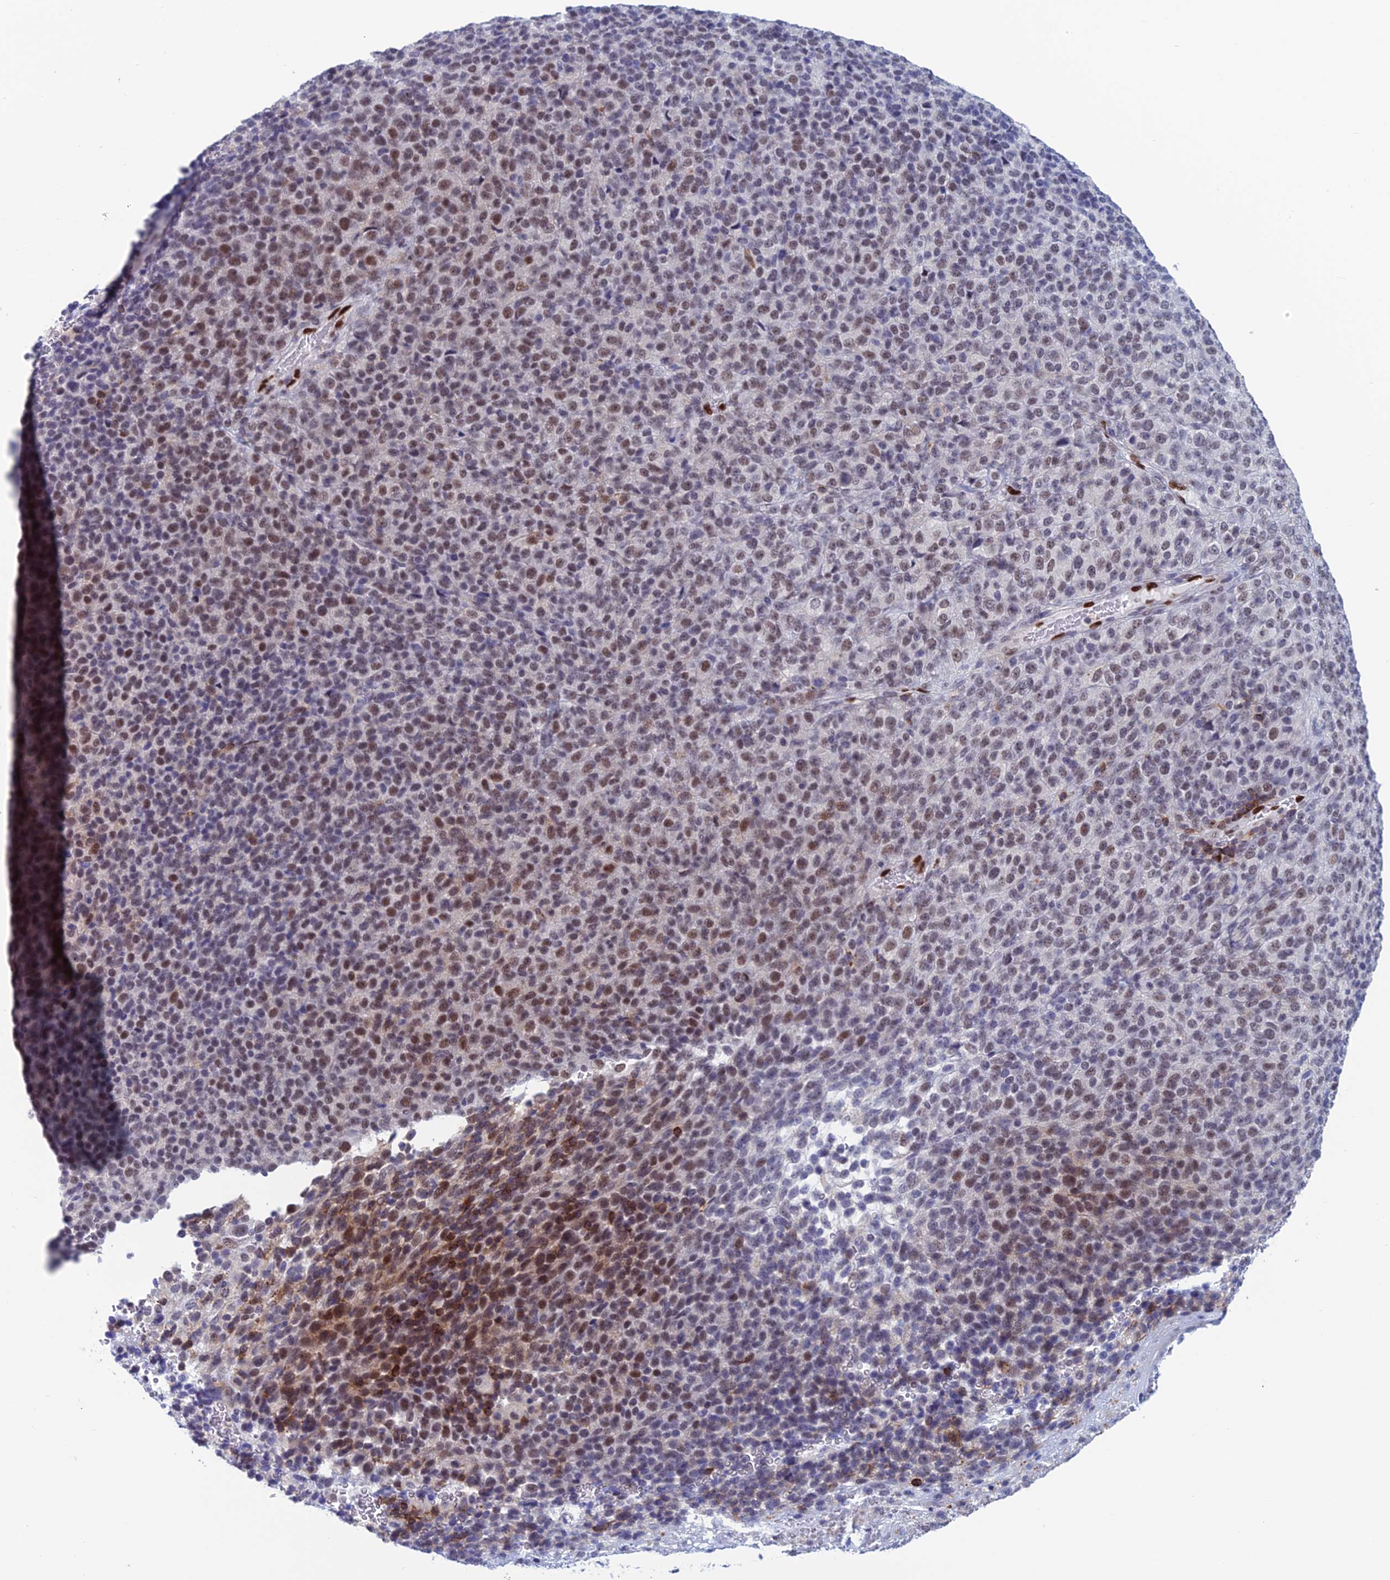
{"staining": {"intensity": "moderate", "quantity": "<25%", "location": "nuclear"}, "tissue": "melanoma", "cell_type": "Tumor cells", "image_type": "cancer", "snomed": [{"axis": "morphology", "description": "Malignant melanoma, Metastatic site"}, {"axis": "topography", "description": "Brain"}], "caption": "The micrograph displays staining of malignant melanoma (metastatic site), revealing moderate nuclear protein positivity (brown color) within tumor cells.", "gene": "NOL4L", "patient": {"sex": "female", "age": 56}}